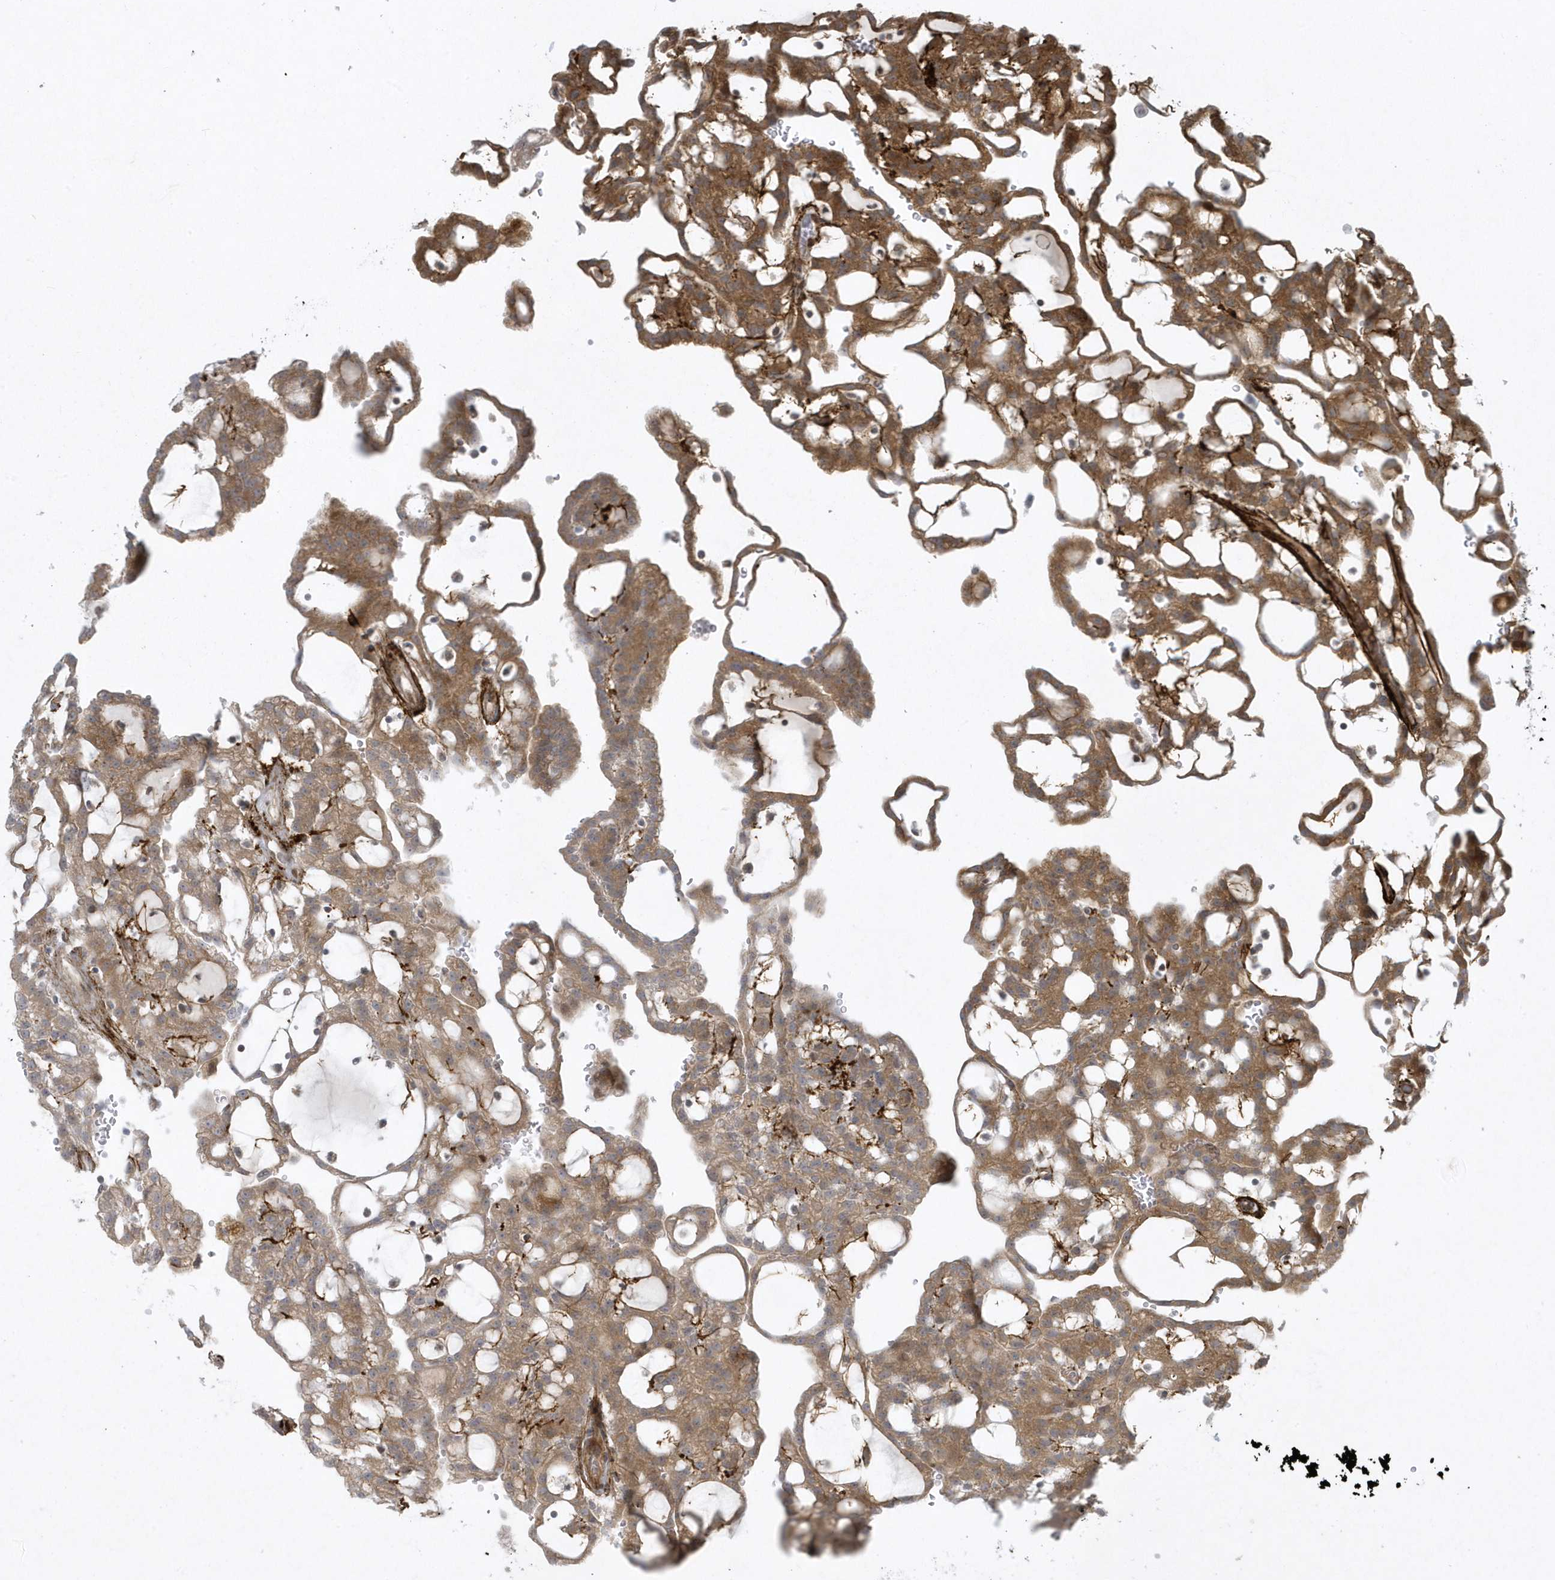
{"staining": {"intensity": "moderate", "quantity": ">75%", "location": "cytoplasmic/membranous"}, "tissue": "renal cancer", "cell_type": "Tumor cells", "image_type": "cancer", "snomed": [{"axis": "morphology", "description": "Adenocarcinoma, NOS"}, {"axis": "topography", "description": "Kidney"}], "caption": "Immunohistochemical staining of renal cancer reveals medium levels of moderate cytoplasmic/membranous protein positivity in about >75% of tumor cells. (DAB (3,3'-diaminobenzidine) IHC with brightfield microscopy, high magnification).", "gene": "MASP2", "patient": {"sex": "male", "age": 63}}